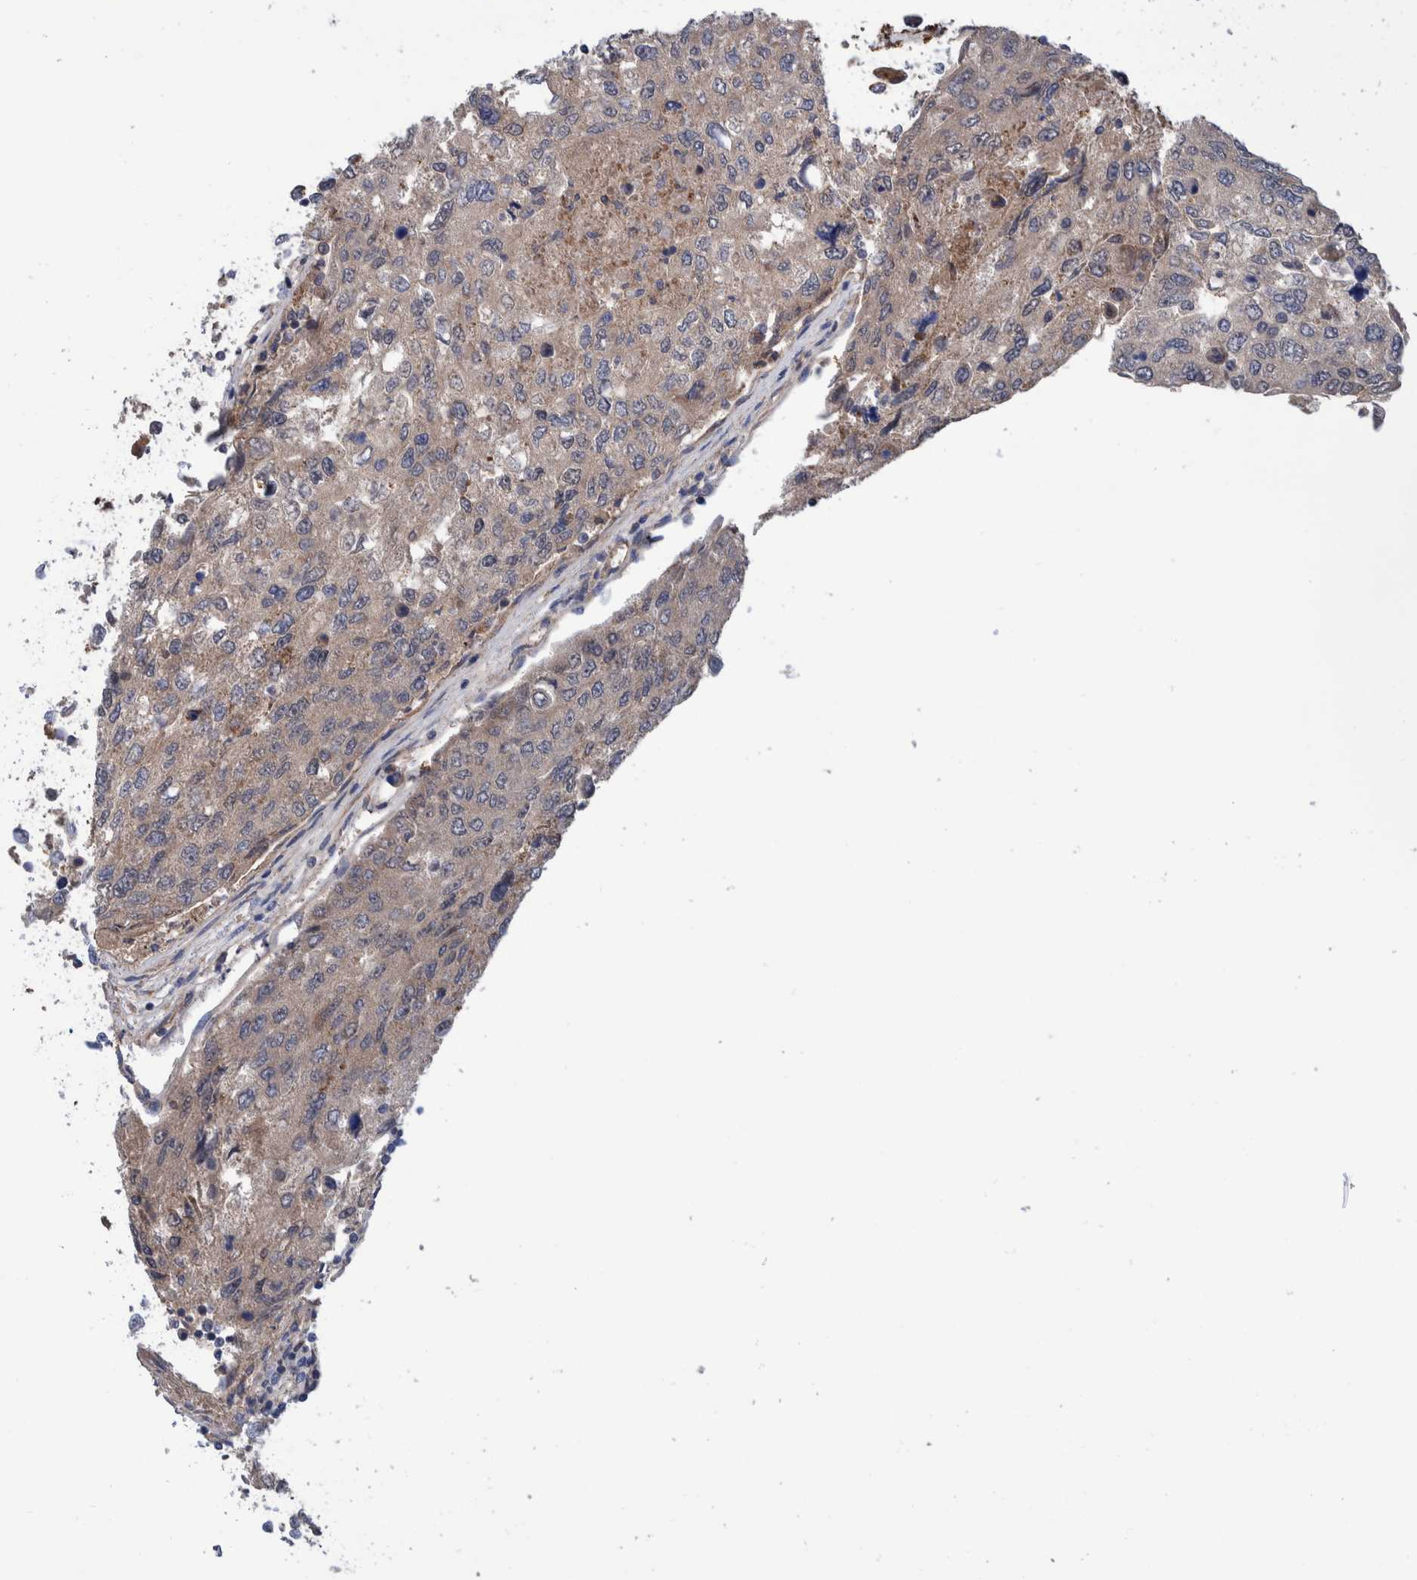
{"staining": {"intensity": "weak", "quantity": "25%-75%", "location": "cytoplasmic/membranous"}, "tissue": "urothelial cancer", "cell_type": "Tumor cells", "image_type": "cancer", "snomed": [{"axis": "morphology", "description": "Urothelial carcinoma, High grade"}, {"axis": "topography", "description": "Lymph node"}, {"axis": "topography", "description": "Urinary bladder"}], "caption": "Weak cytoplasmic/membranous positivity for a protein is appreciated in approximately 25%-75% of tumor cells of high-grade urothelial carcinoma using IHC.", "gene": "SLC25A10", "patient": {"sex": "male", "age": 51}}